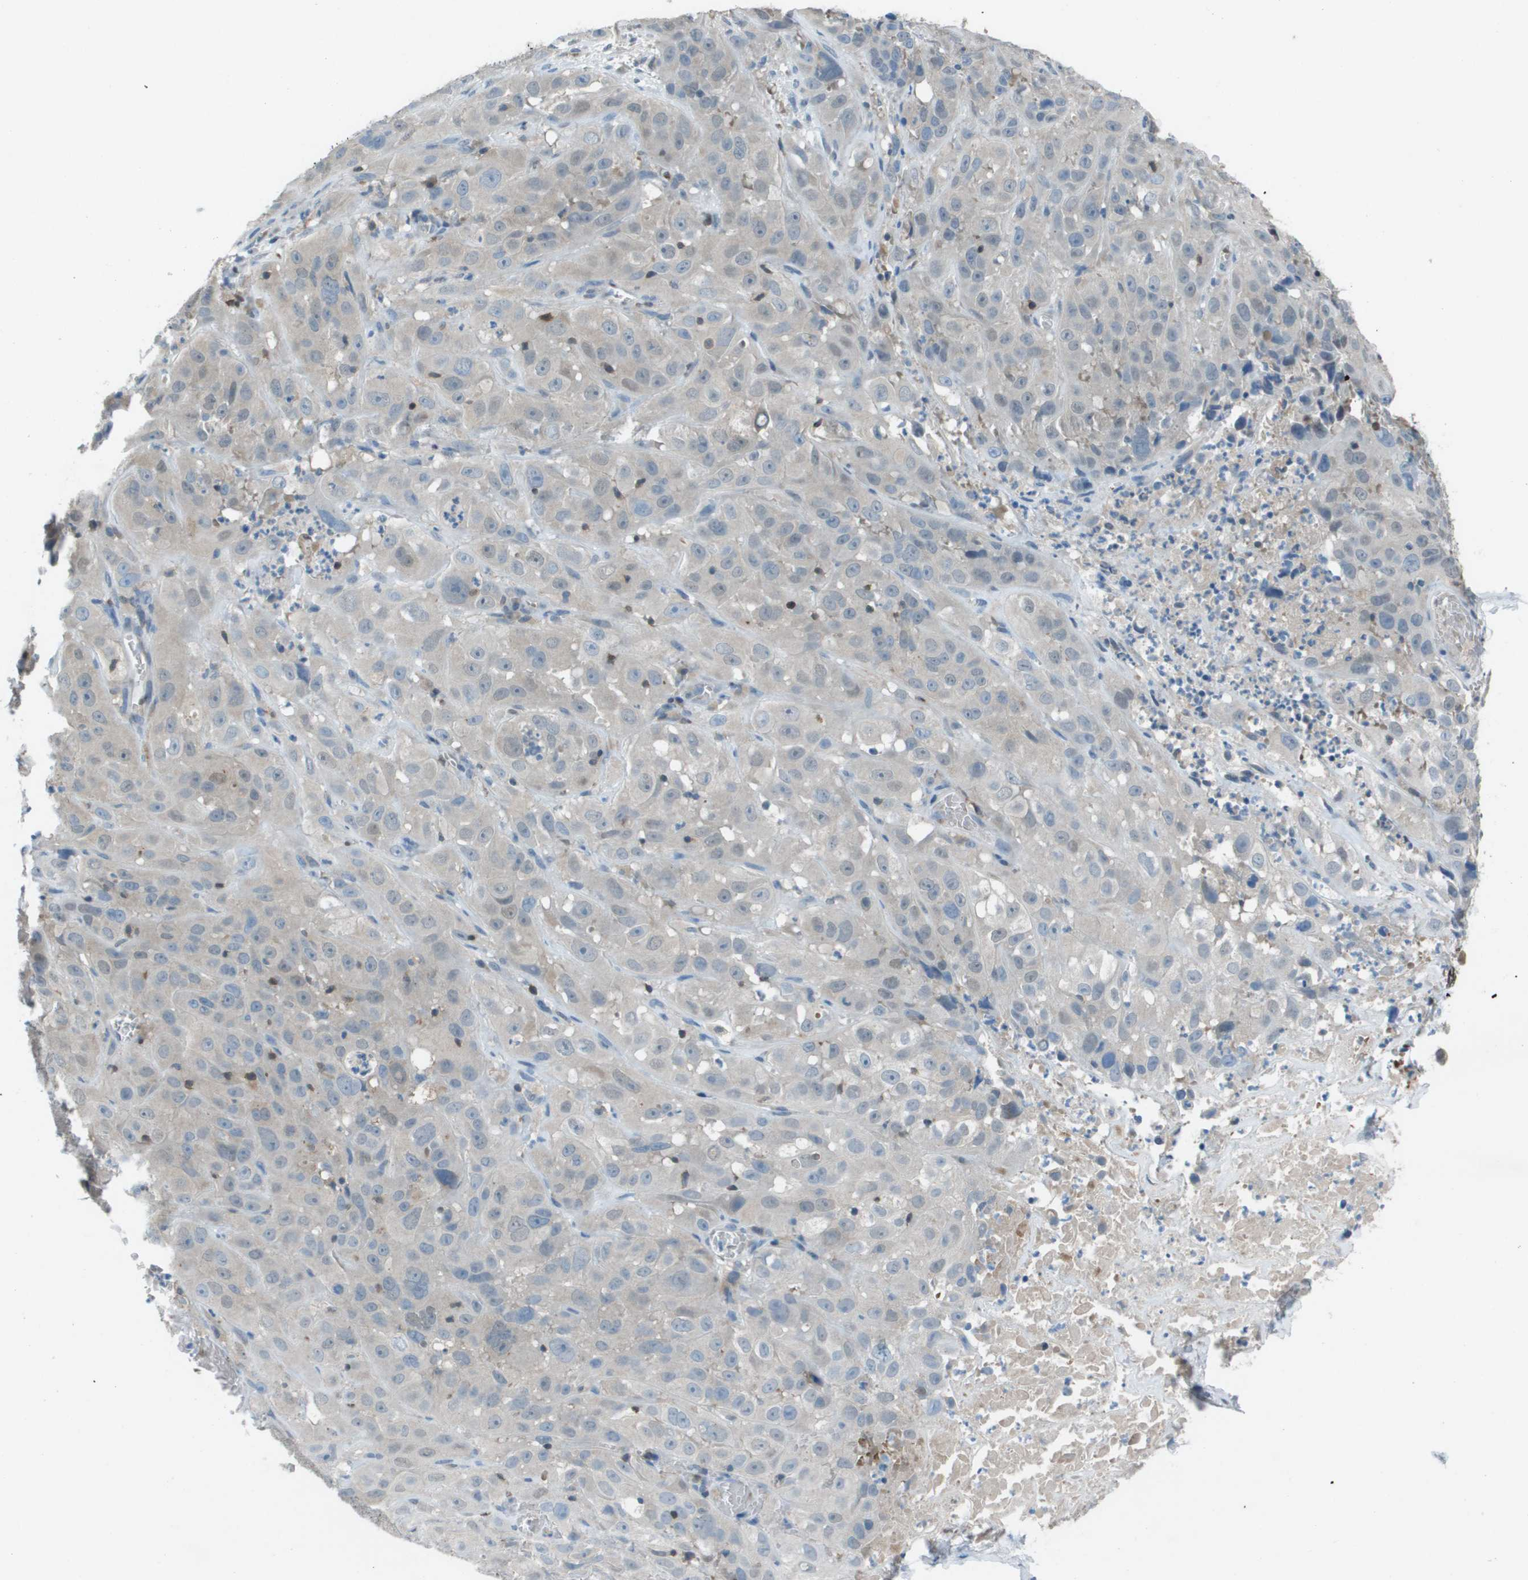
{"staining": {"intensity": "weak", "quantity": "<25%", "location": "cytoplasmic/membranous"}, "tissue": "cervical cancer", "cell_type": "Tumor cells", "image_type": "cancer", "snomed": [{"axis": "morphology", "description": "Squamous cell carcinoma, NOS"}, {"axis": "topography", "description": "Cervix"}], "caption": "Tumor cells show no significant protein expression in cervical cancer (squamous cell carcinoma).", "gene": "CAMK4", "patient": {"sex": "female", "age": 32}}